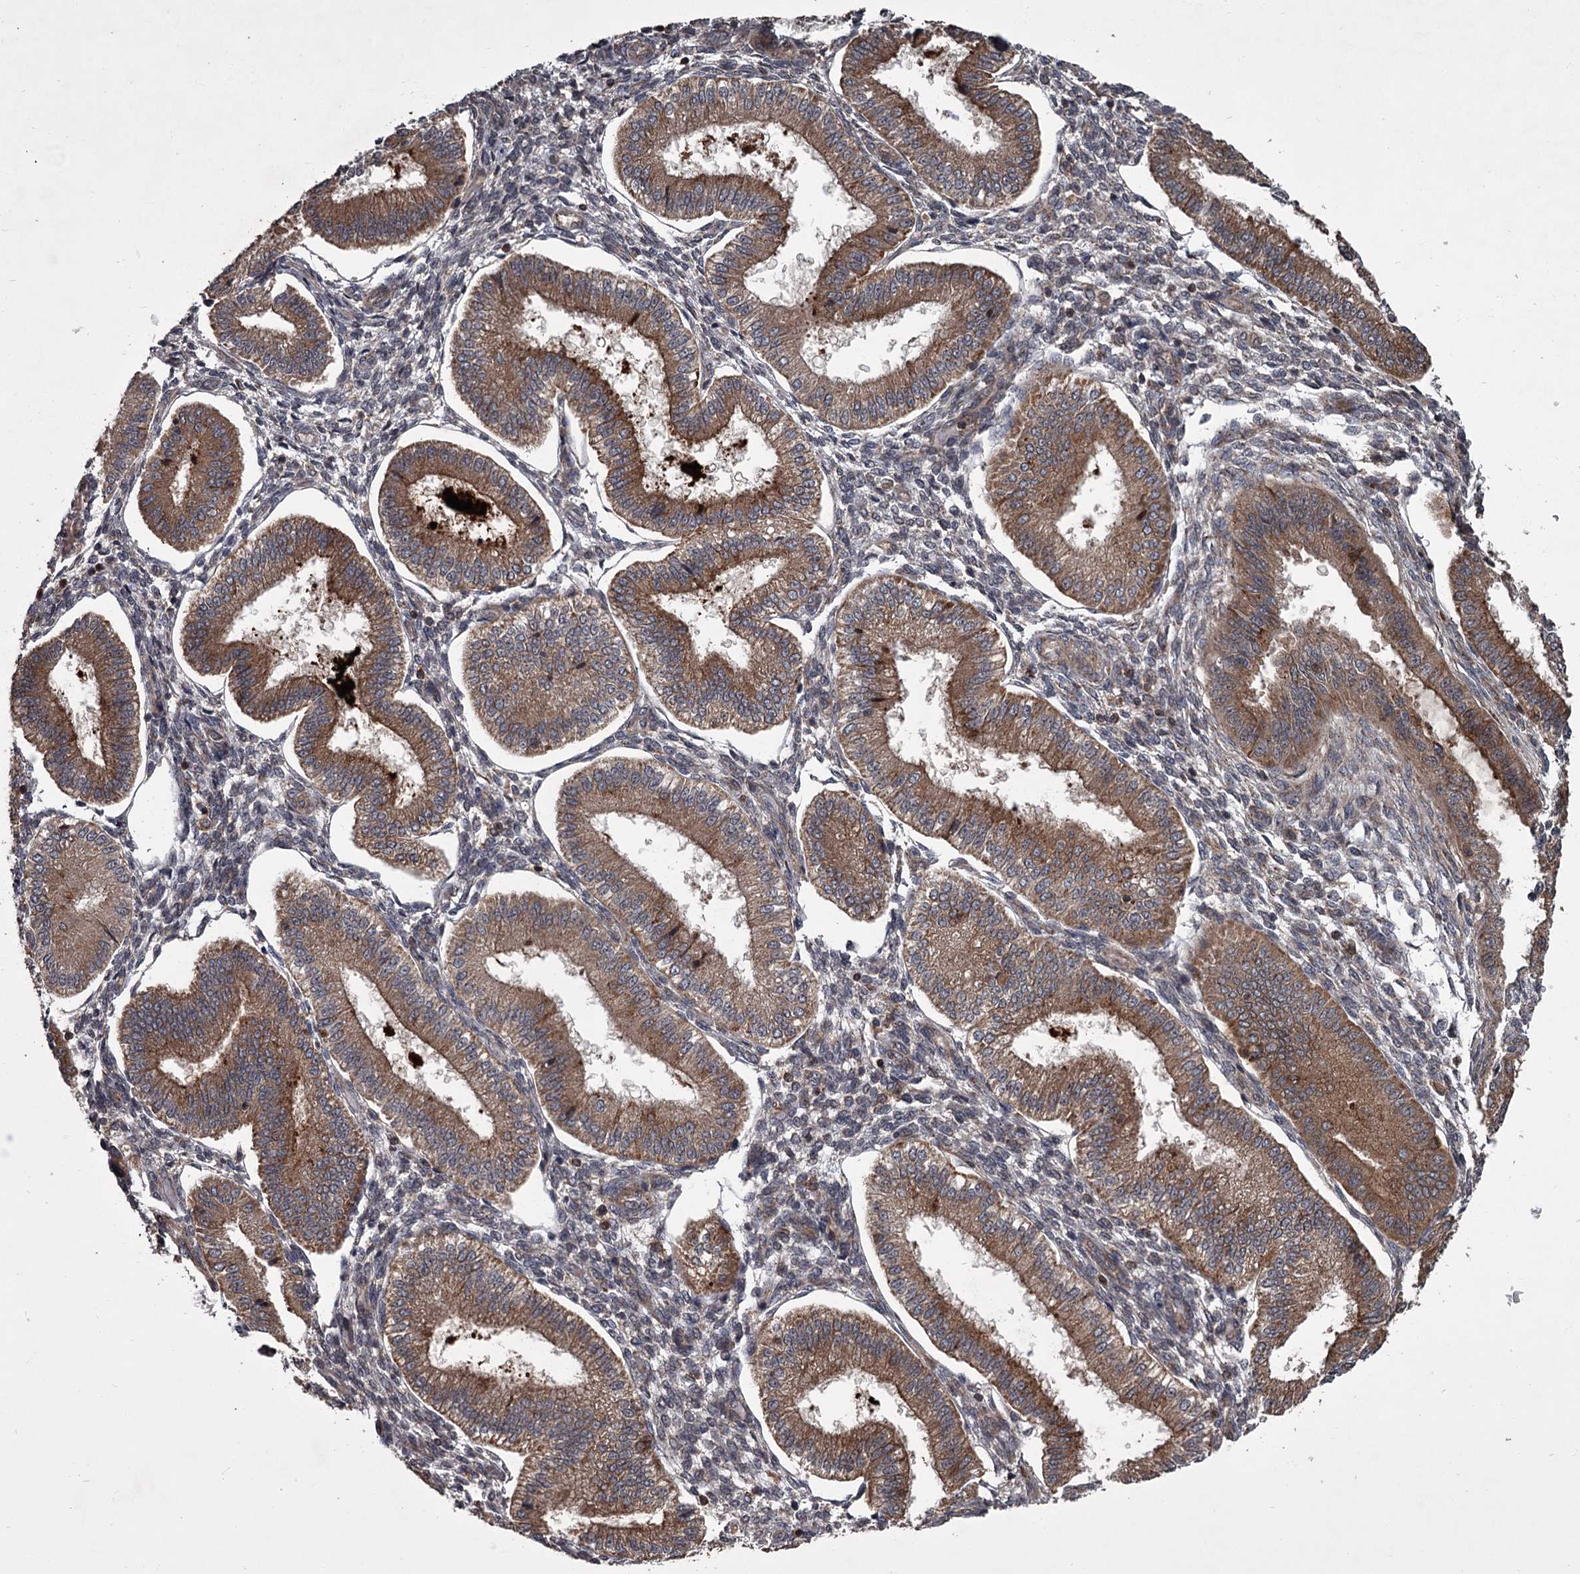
{"staining": {"intensity": "negative", "quantity": "none", "location": "none"}, "tissue": "endometrium", "cell_type": "Cells in endometrial stroma", "image_type": "normal", "snomed": [{"axis": "morphology", "description": "Normal tissue, NOS"}, {"axis": "topography", "description": "Endometrium"}], "caption": "Photomicrograph shows no protein expression in cells in endometrial stroma of benign endometrium.", "gene": "UNC93B1", "patient": {"sex": "female", "age": 39}}